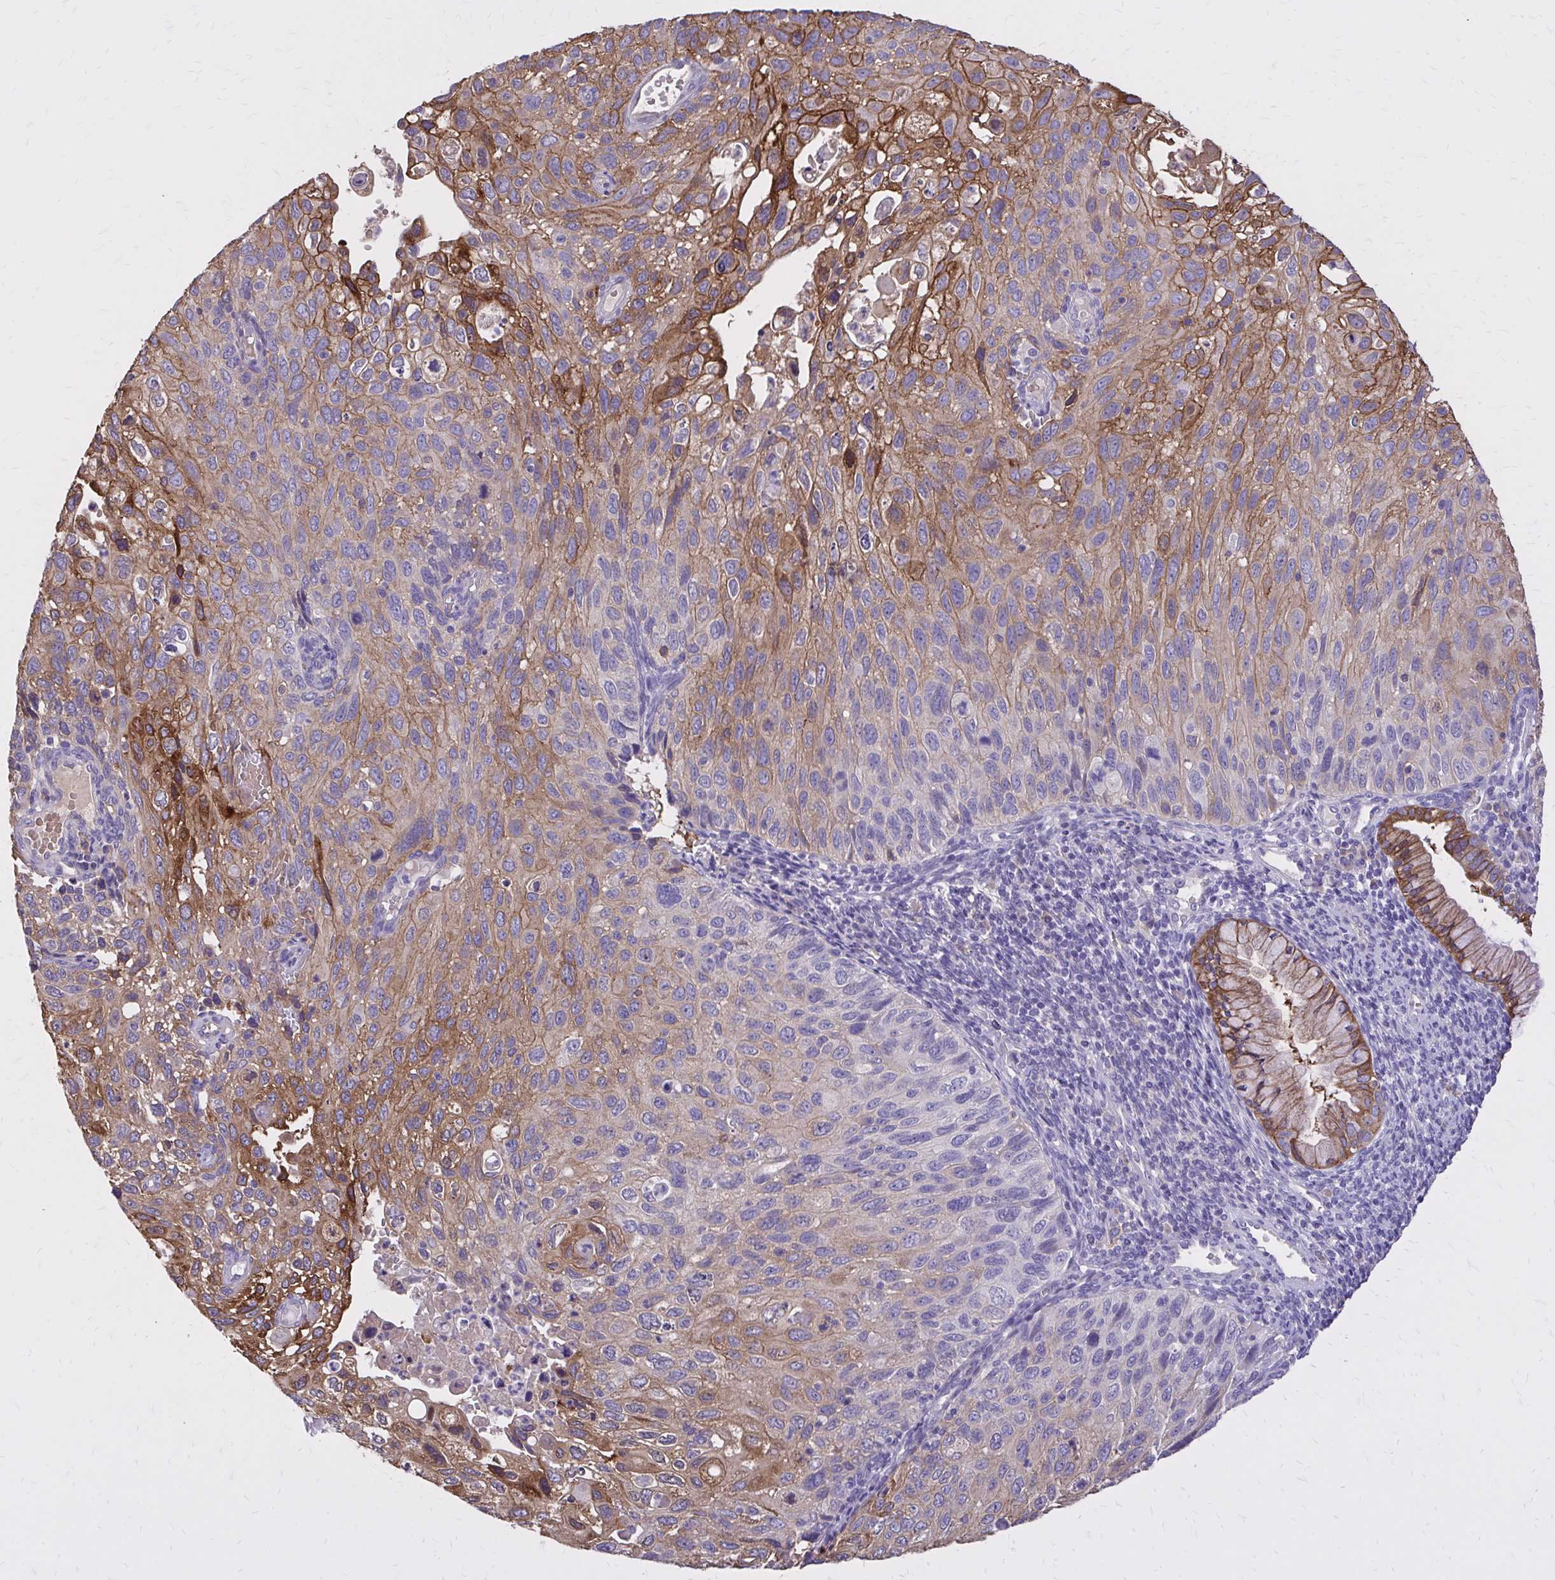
{"staining": {"intensity": "strong", "quantity": "<25%", "location": "cytoplasmic/membranous"}, "tissue": "cervical cancer", "cell_type": "Tumor cells", "image_type": "cancer", "snomed": [{"axis": "morphology", "description": "Squamous cell carcinoma, NOS"}, {"axis": "topography", "description": "Cervix"}], "caption": "Cervical cancer (squamous cell carcinoma) stained for a protein (brown) reveals strong cytoplasmic/membranous positive expression in approximately <25% of tumor cells.", "gene": "EPB41L1", "patient": {"sex": "female", "age": 70}}